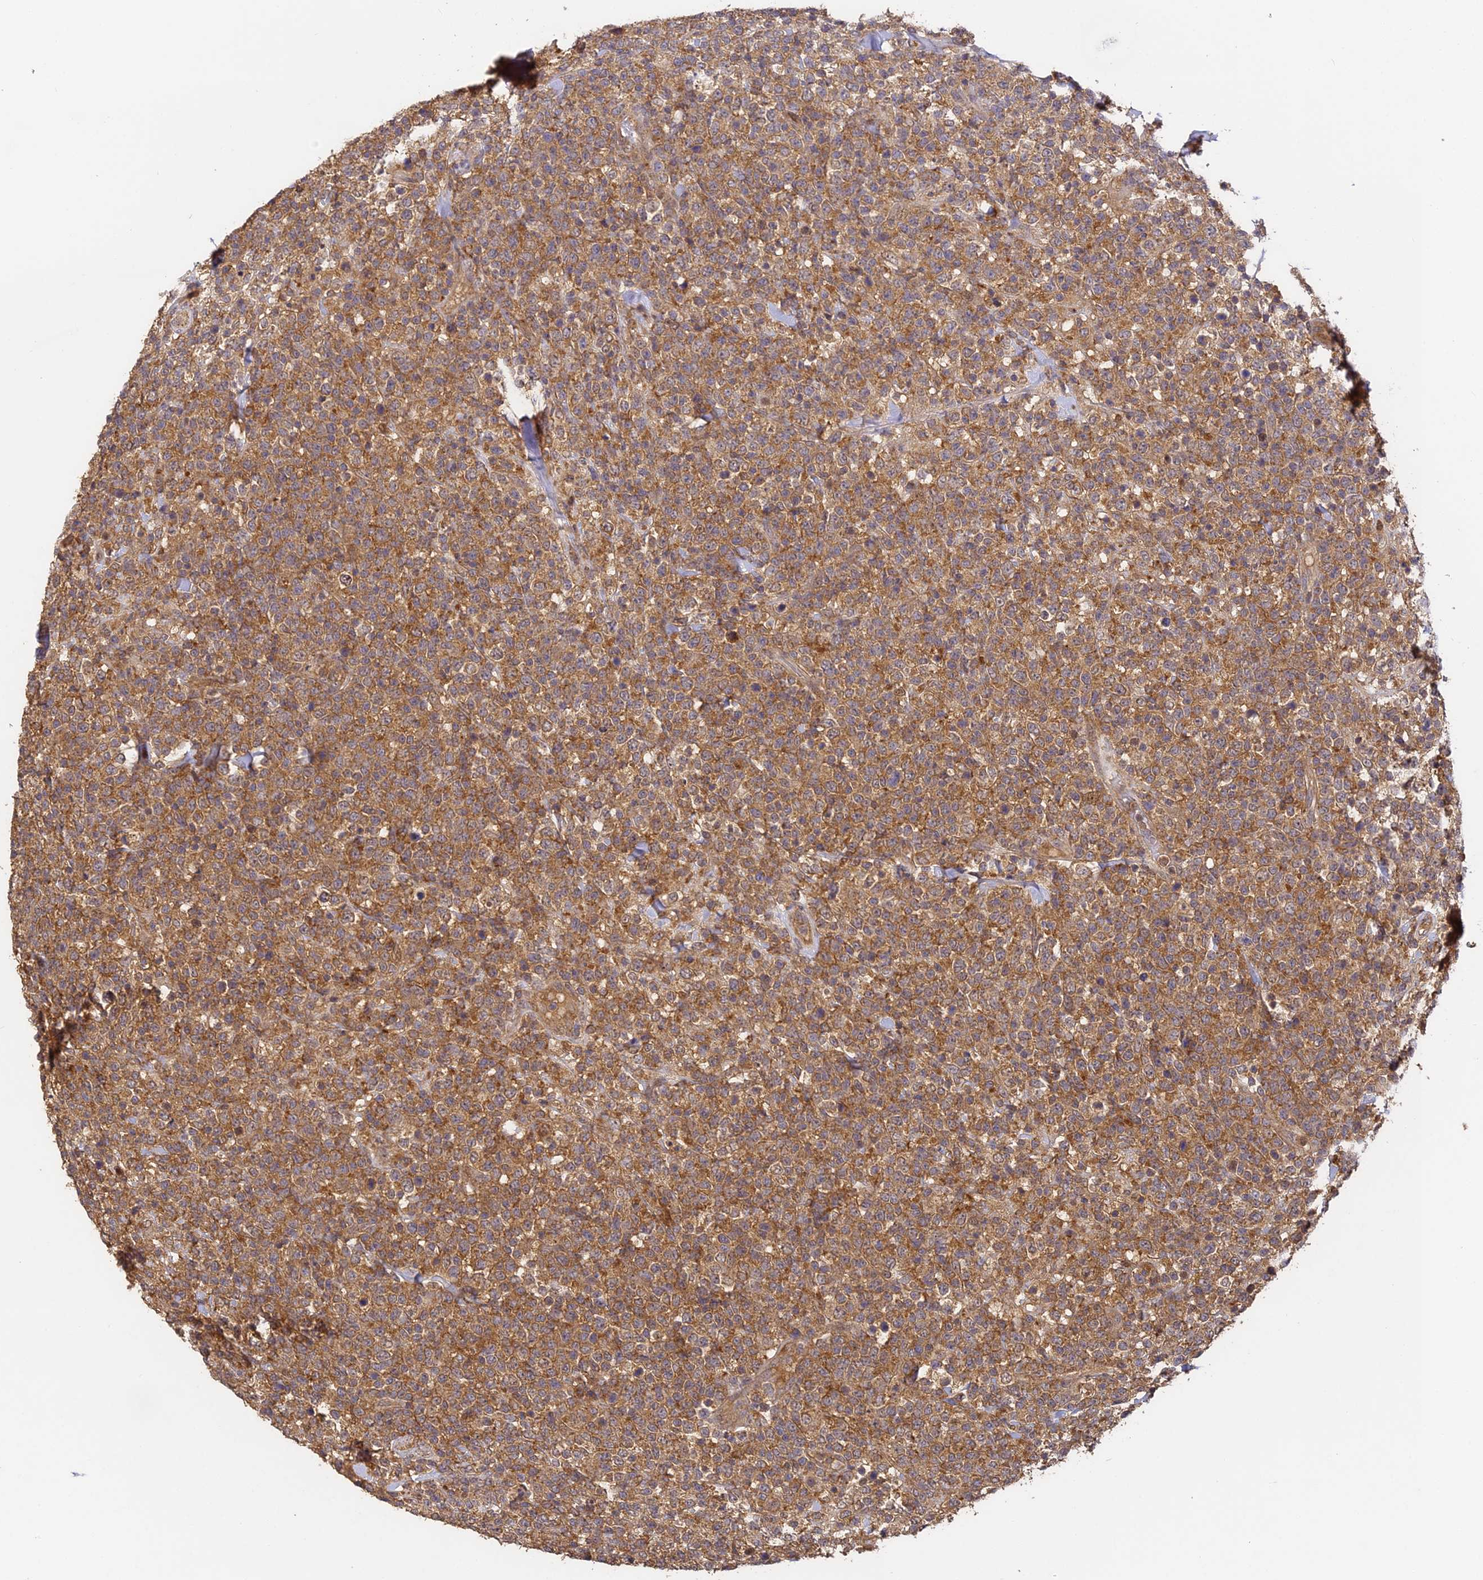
{"staining": {"intensity": "moderate", "quantity": ">75%", "location": "cytoplasmic/membranous"}, "tissue": "lymphoma", "cell_type": "Tumor cells", "image_type": "cancer", "snomed": [{"axis": "morphology", "description": "Malignant lymphoma, non-Hodgkin's type, High grade"}, {"axis": "topography", "description": "Colon"}], "caption": "Immunohistochemistry (DAB (3,3'-diaminobenzidine)) staining of malignant lymphoma, non-Hodgkin's type (high-grade) reveals moderate cytoplasmic/membranous protein positivity in approximately >75% of tumor cells.", "gene": "ZNF443", "patient": {"sex": "female", "age": 53}}